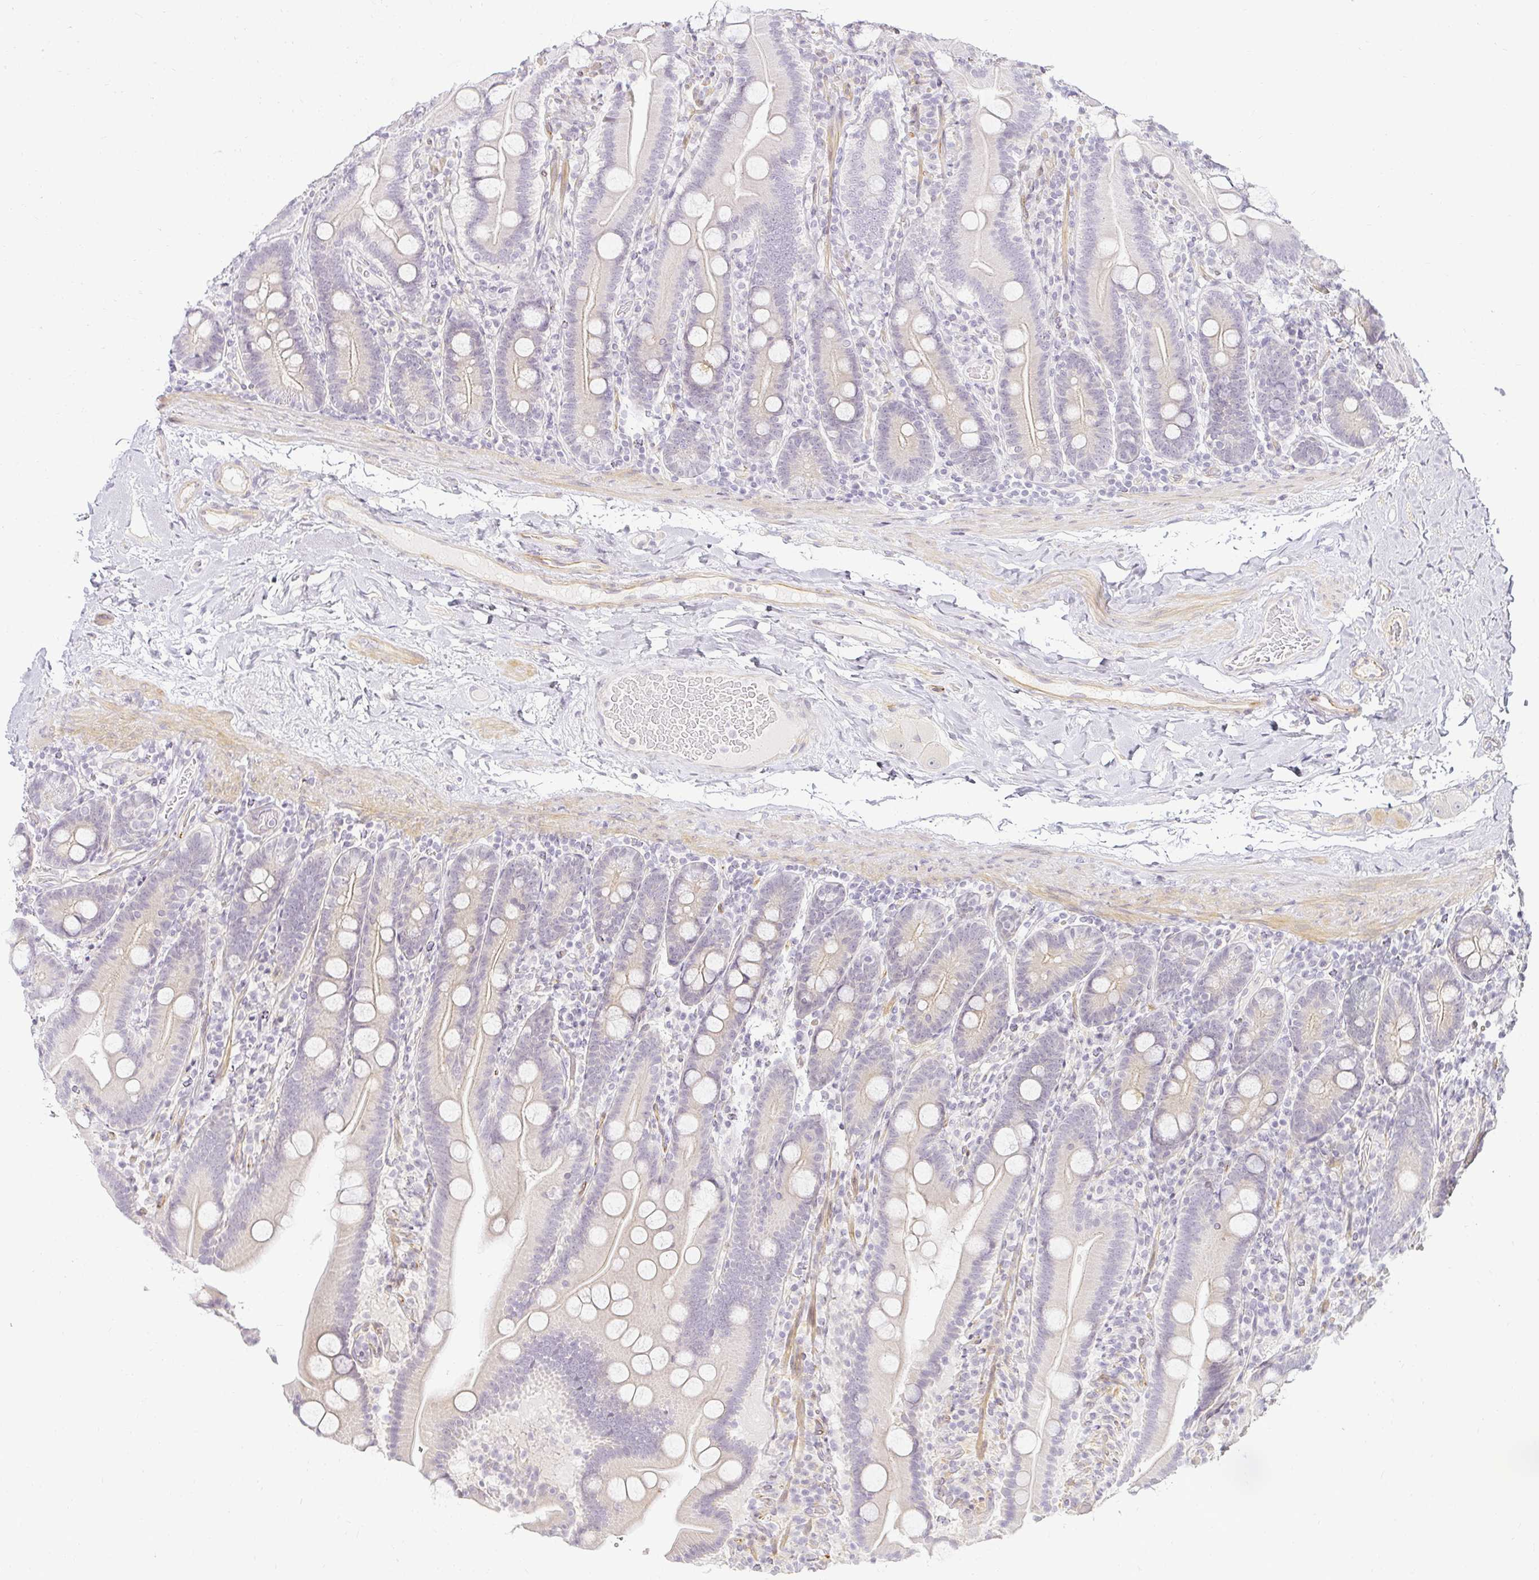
{"staining": {"intensity": "negative", "quantity": "none", "location": "none"}, "tissue": "duodenum", "cell_type": "Glandular cells", "image_type": "normal", "snomed": [{"axis": "morphology", "description": "Normal tissue, NOS"}, {"axis": "topography", "description": "Duodenum"}], "caption": "This is a micrograph of IHC staining of normal duodenum, which shows no positivity in glandular cells.", "gene": "ACAN", "patient": {"sex": "male", "age": 55}}